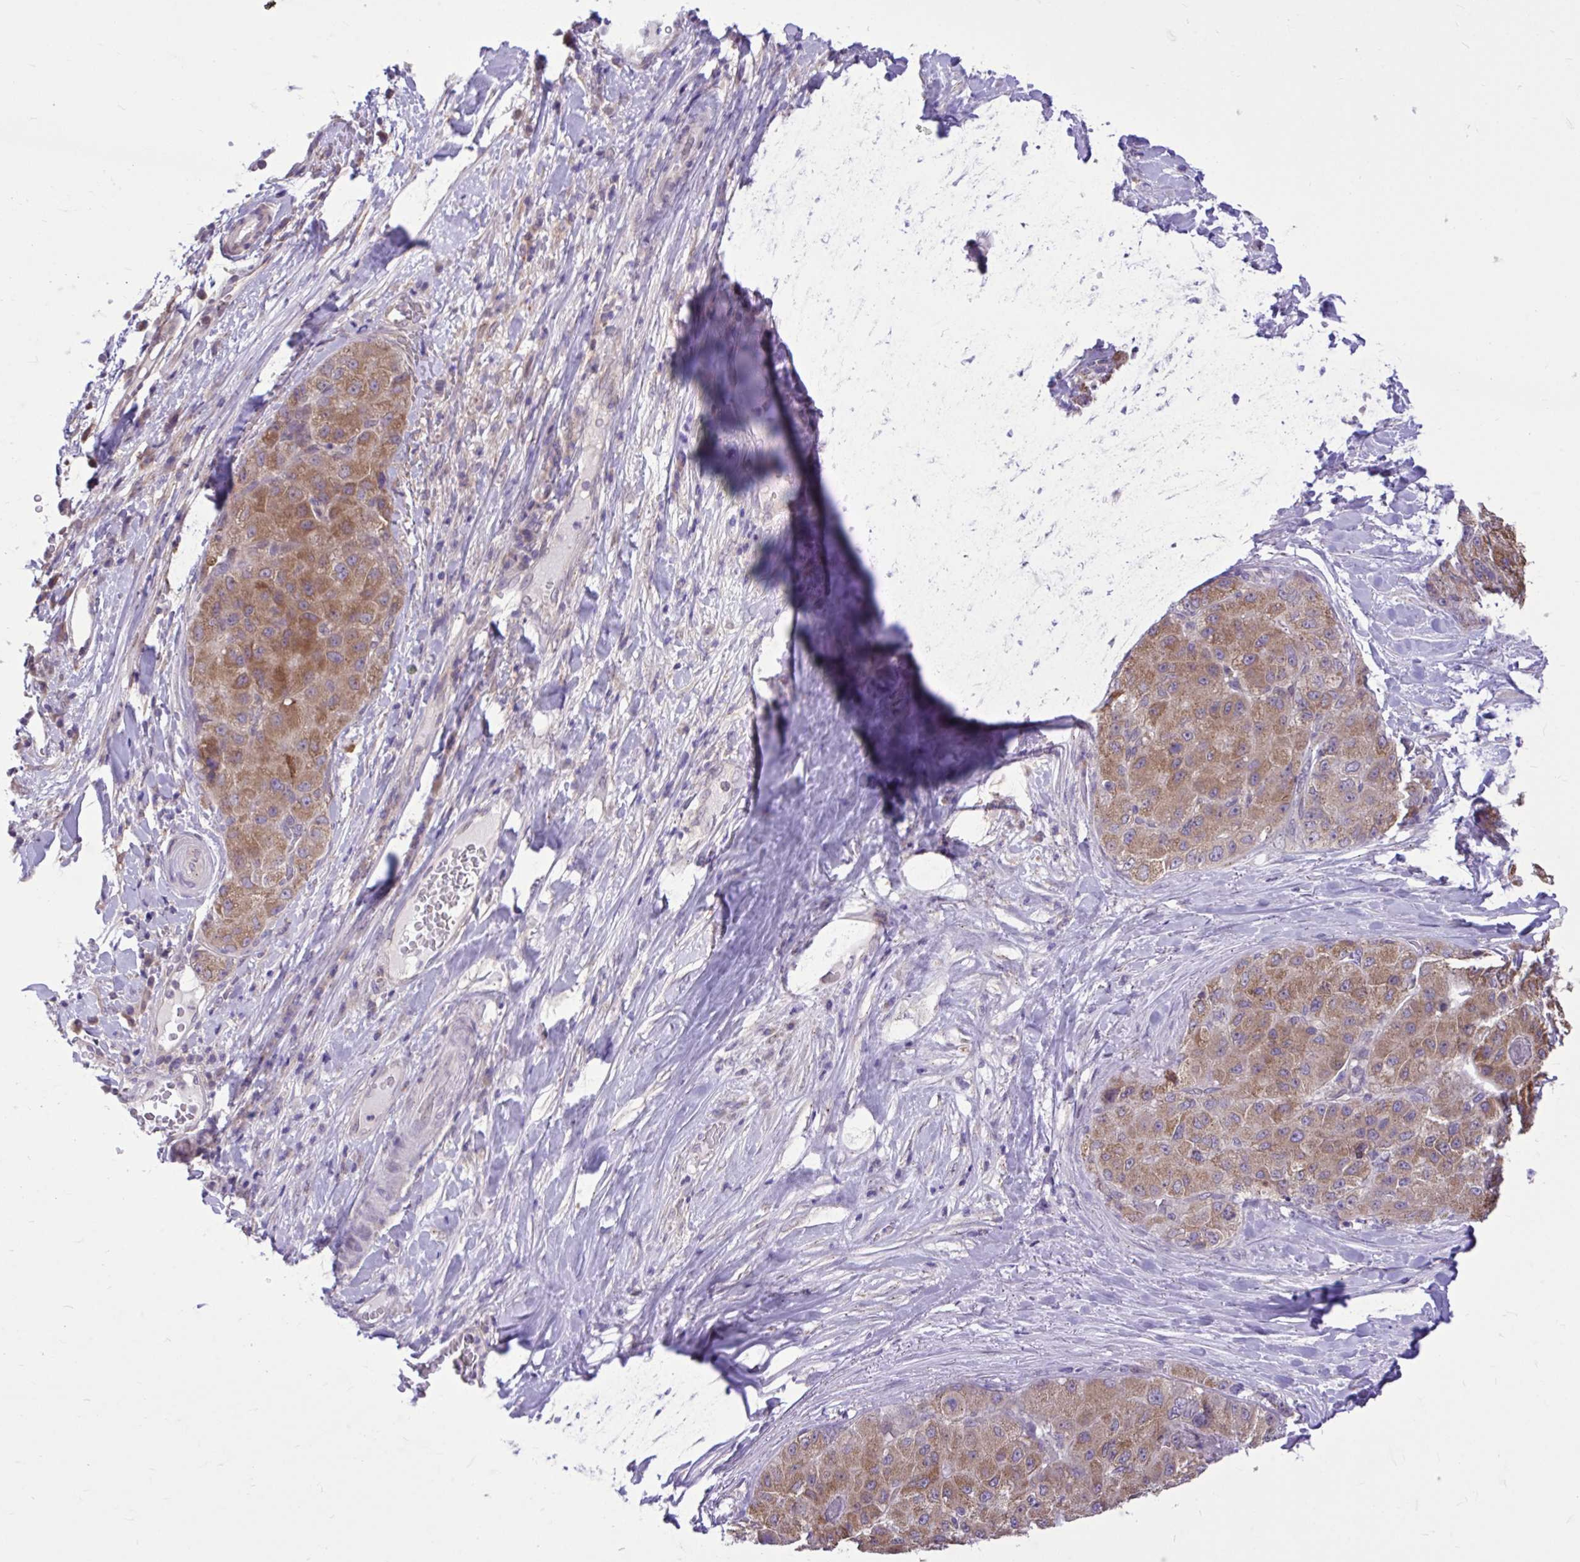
{"staining": {"intensity": "moderate", "quantity": ">75%", "location": "cytoplasmic/membranous"}, "tissue": "liver cancer", "cell_type": "Tumor cells", "image_type": "cancer", "snomed": [{"axis": "morphology", "description": "Carcinoma, Hepatocellular, NOS"}, {"axis": "topography", "description": "Liver"}], "caption": "This is a micrograph of immunohistochemistry staining of liver cancer, which shows moderate expression in the cytoplasmic/membranous of tumor cells.", "gene": "CEACAM18", "patient": {"sex": "male", "age": 80}}